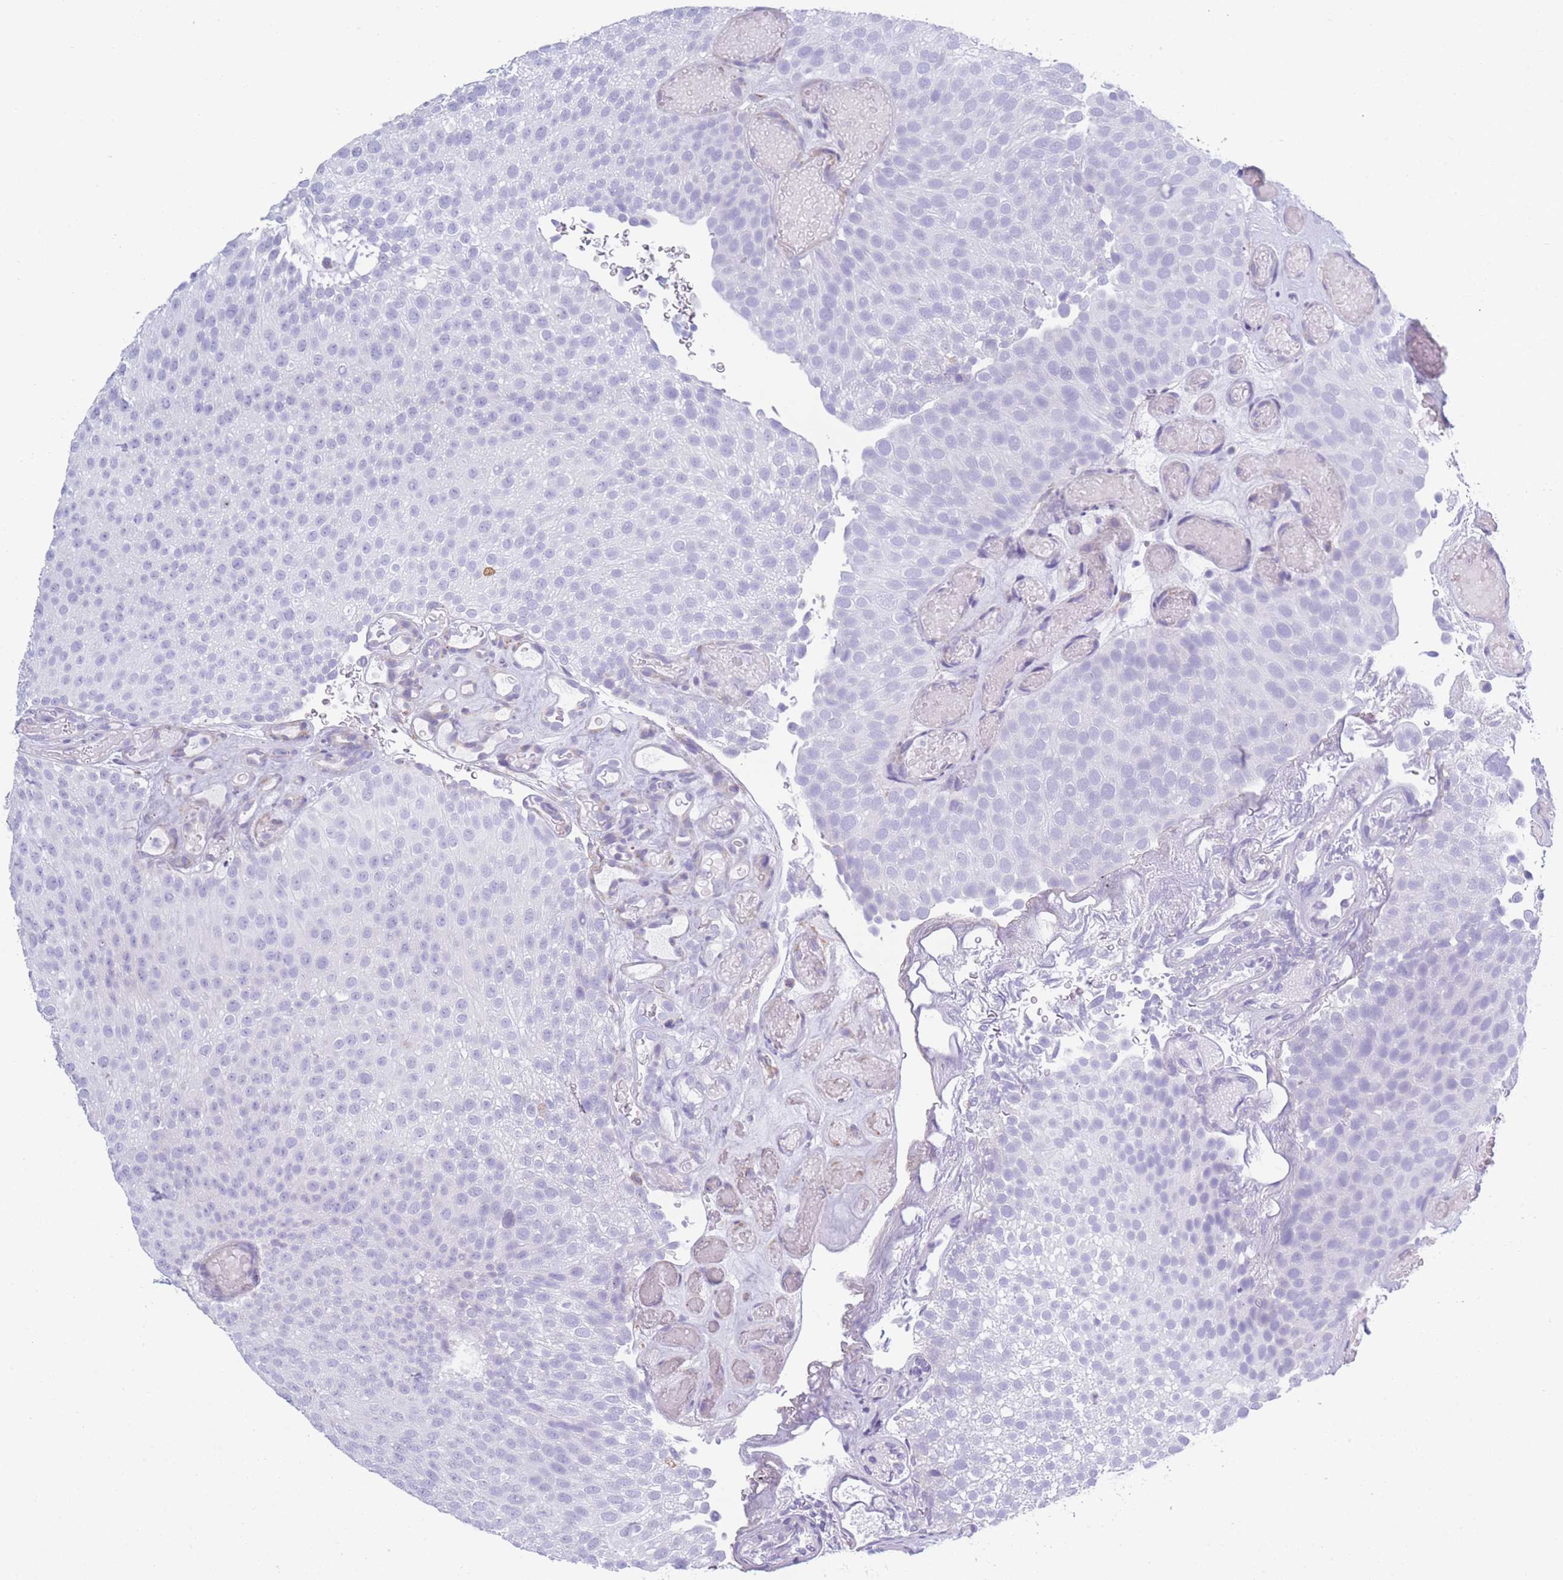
{"staining": {"intensity": "negative", "quantity": "none", "location": "none"}, "tissue": "urothelial cancer", "cell_type": "Tumor cells", "image_type": "cancer", "snomed": [{"axis": "morphology", "description": "Urothelial carcinoma, Low grade"}, {"axis": "topography", "description": "Urinary bladder"}], "caption": "Immunohistochemical staining of urothelial cancer exhibits no significant expression in tumor cells.", "gene": "XKR8", "patient": {"sex": "male", "age": 78}}